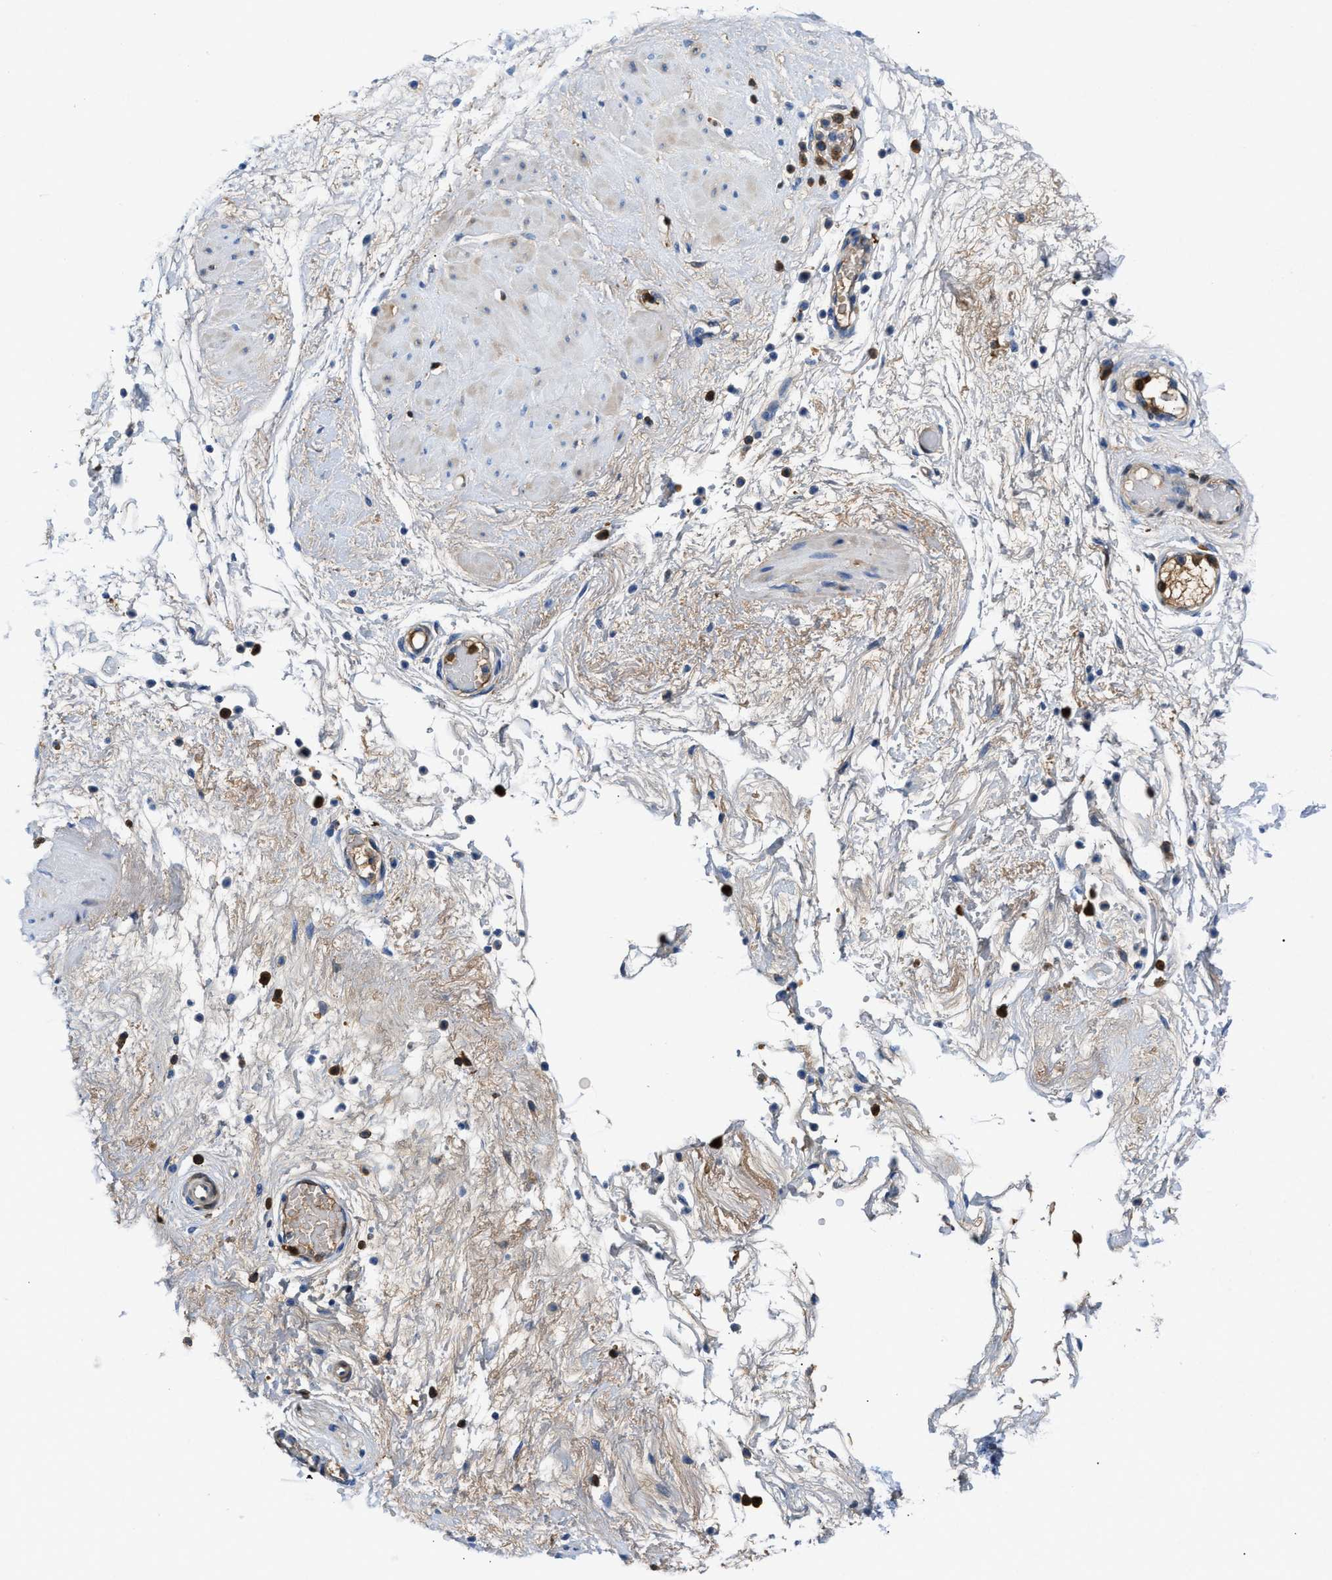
{"staining": {"intensity": "weak", "quantity": "<25%", "location": "cytoplasmic/membranous"}, "tissue": "adipose tissue", "cell_type": "Adipocytes", "image_type": "normal", "snomed": [{"axis": "morphology", "description": "Normal tissue, NOS"}, {"axis": "topography", "description": "Soft tissue"}, {"axis": "topography", "description": "Vascular tissue"}], "caption": "This is an IHC micrograph of normal adipose tissue. There is no expression in adipocytes.", "gene": "GC", "patient": {"sex": "female", "age": 35}}